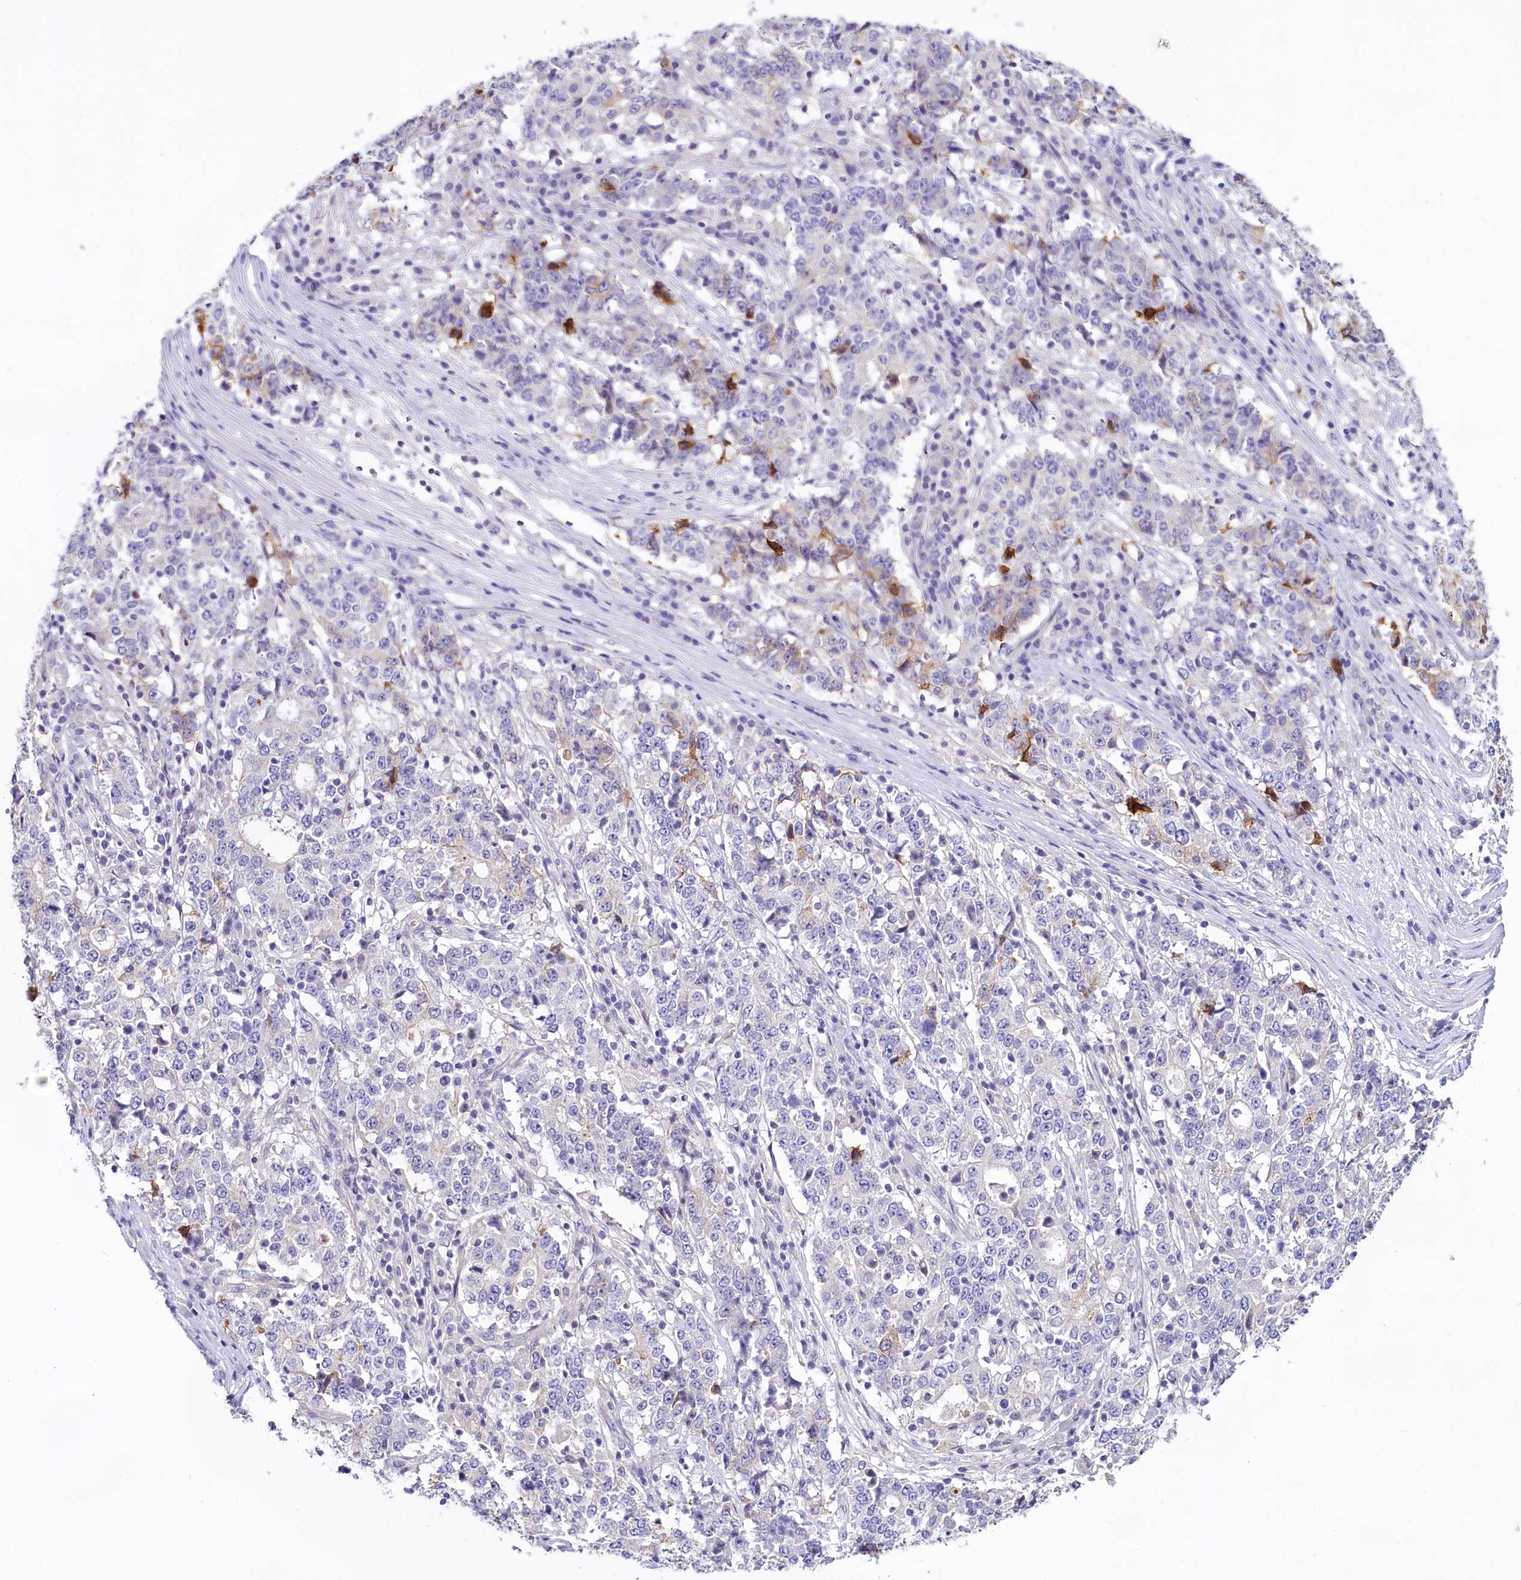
{"staining": {"intensity": "negative", "quantity": "none", "location": "none"}, "tissue": "stomach cancer", "cell_type": "Tumor cells", "image_type": "cancer", "snomed": [{"axis": "morphology", "description": "Adenocarcinoma, NOS"}, {"axis": "topography", "description": "Stomach"}], "caption": "This is an immunohistochemistry (IHC) image of human stomach adenocarcinoma. There is no staining in tumor cells.", "gene": "PDE6D", "patient": {"sex": "male", "age": 59}}